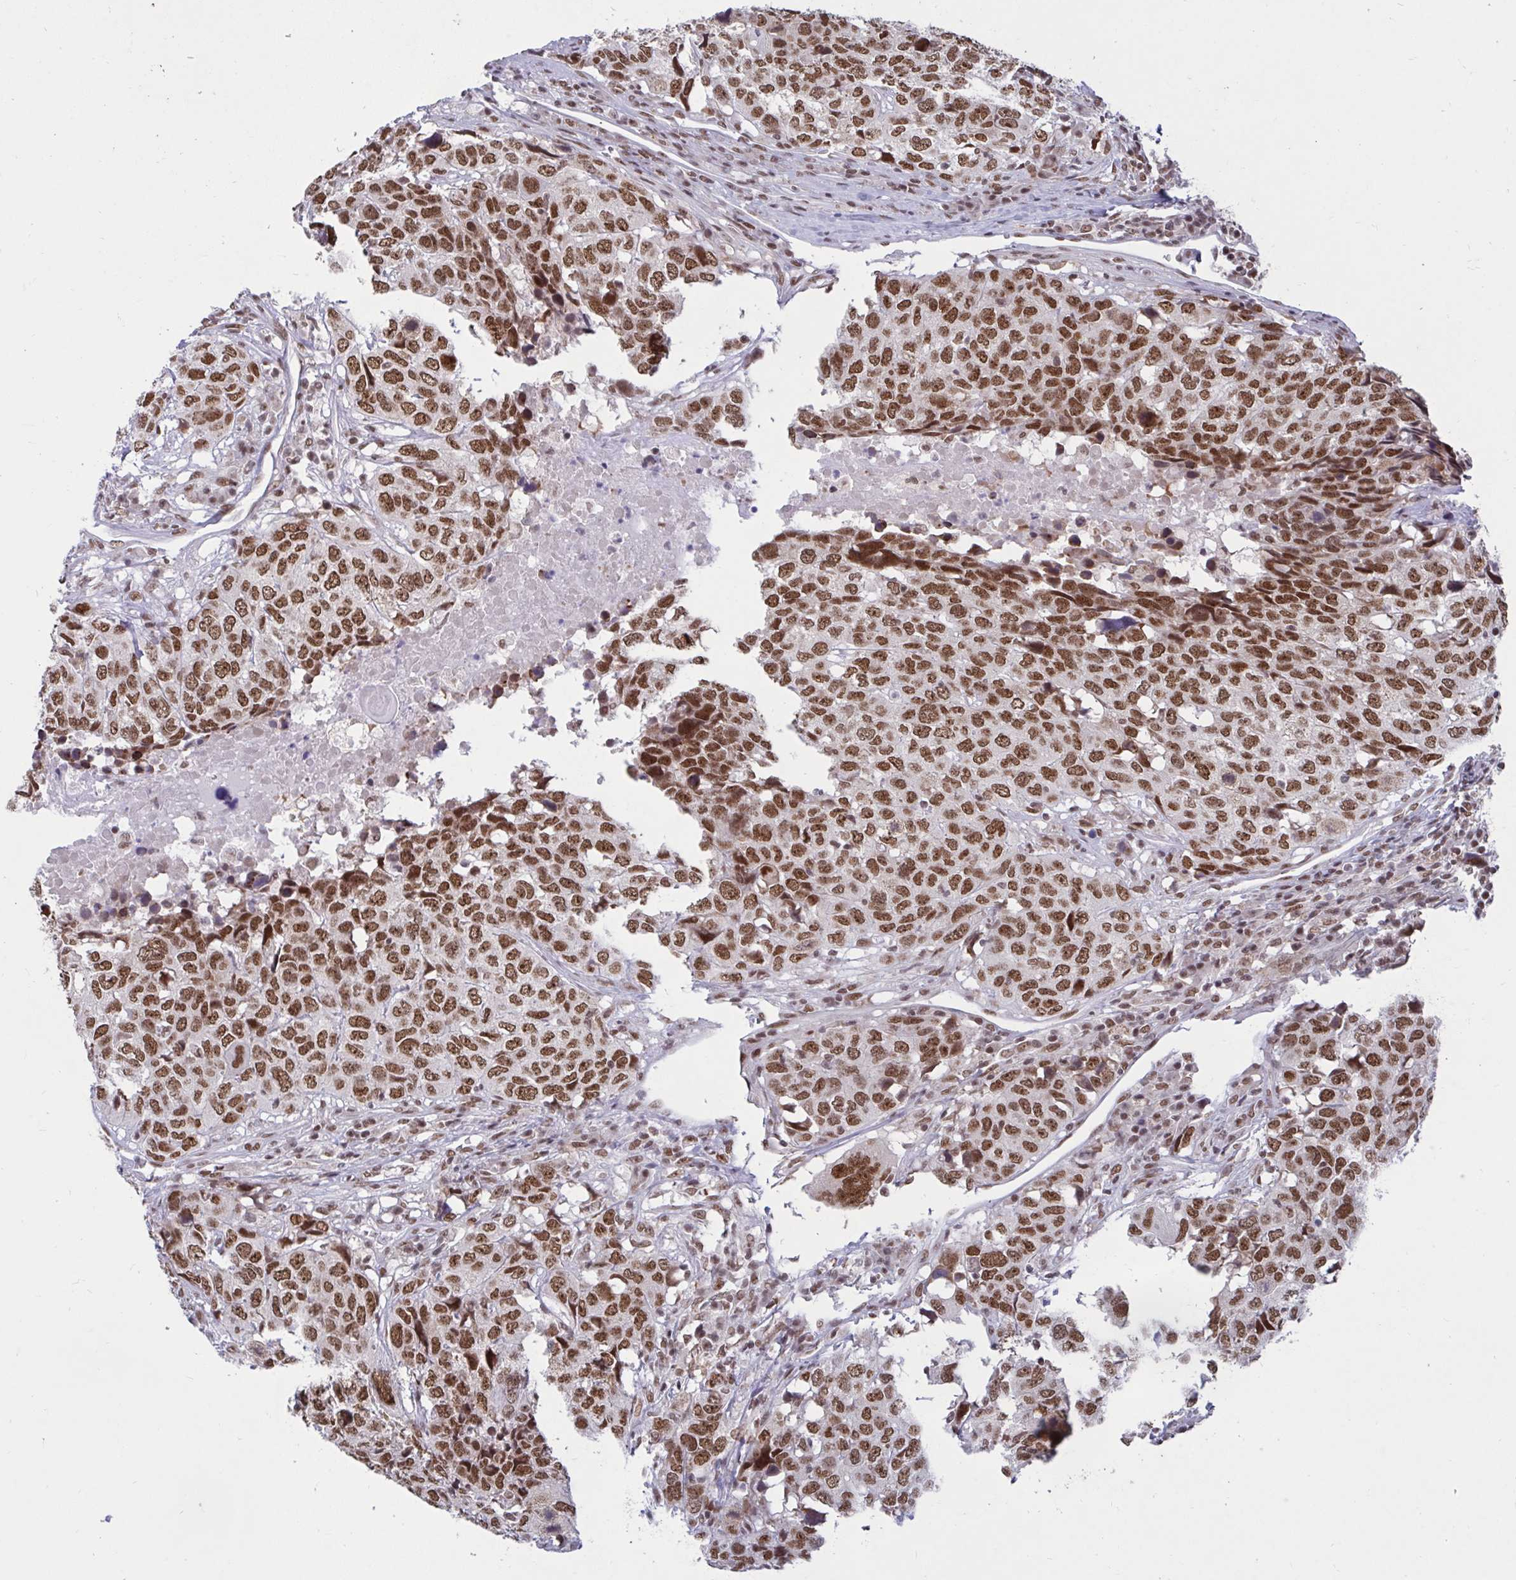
{"staining": {"intensity": "moderate", "quantity": ">75%", "location": "nuclear"}, "tissue": "head and neck cancer", "cell_type": "Tumor cells", "image_type": "cancer", "snomed": [{"axis": "morphology", "description": "Normal tissue, NOS"}, {"axis": "morphology", "description": "Squamous cell carcinoma, NOS"}, {"axis": "topography", "description": "Skeletal muscle"}, {"axis": "topography", "description": "Vascular tissue"}, {"axis": "topography", "description": "Peripheral nerve tissue"}, {"axis": "topography", "description": "Head-Neck"}], "caption": "Immunohistochemical staining of head and neck squamous cell carcinoma shows medium levels of moderate nuclear staining in approximately >75% of tumor cells.", "gene": "PHF10", "patient": {"sex": "male", "age": 66}}